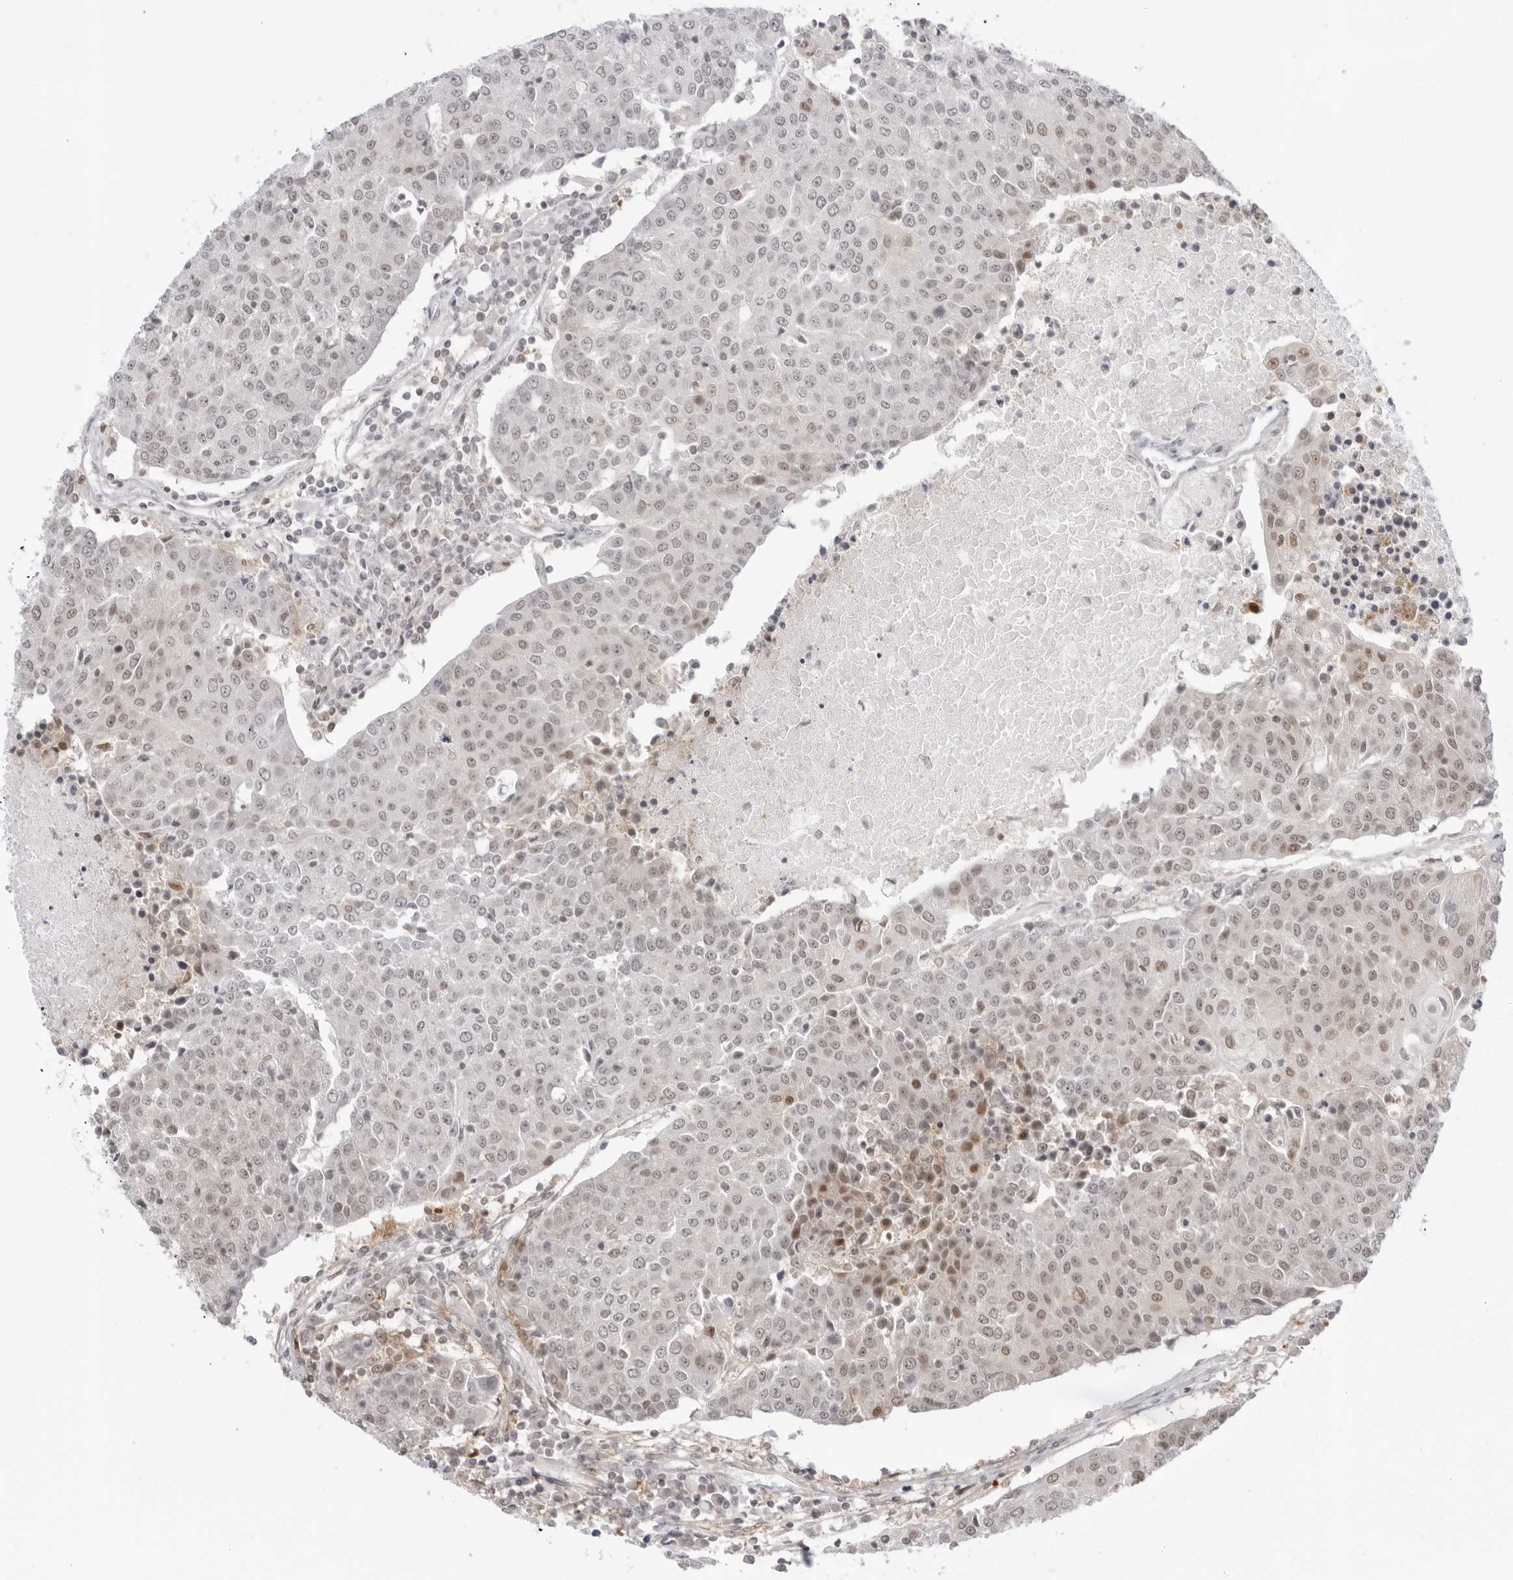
{"staining": {"intensity": "weak", "quantity": "<25%", "location": "nuclear"}, "tissue": "urothelial cancer", "cell_type": "Tumor cells", "image_type": "cancer", "snomed": [{"axis": "morphology", "description": "Urothelial carcinoma, High grade"}, {"axis": "topography", "description": "Urinary bladder"}], "caption": "The image exhibits no staining of tumor cells in high-grade urothelial carcinoma.", "gene": "RNF146", "patient": {"sex": "female", "age": 85}}